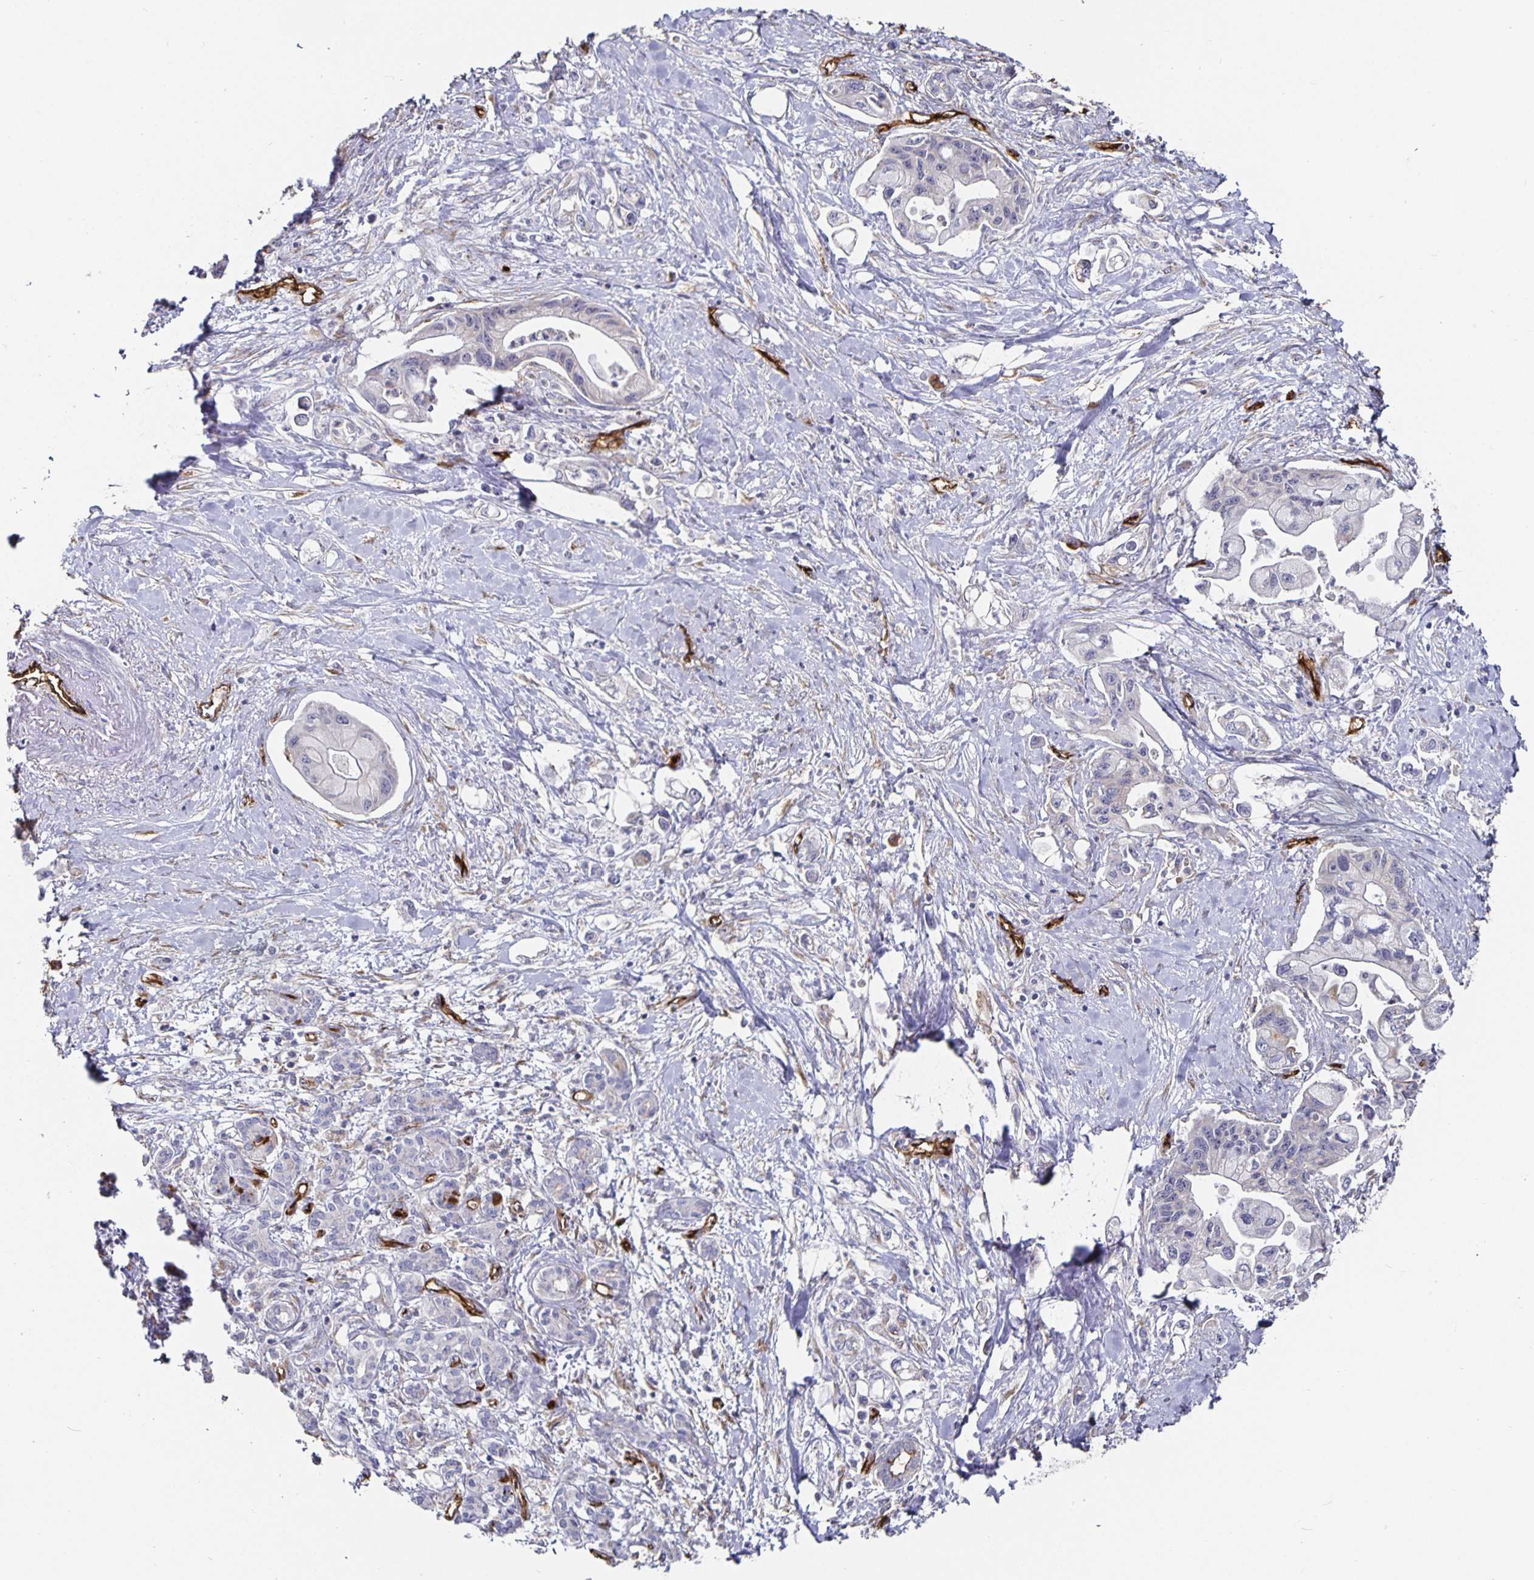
{"staining": {"intensity": "negative", "quantity": "none", "location": "none"}, "tissue": "pancreatic cancer", "cell_type": "Tumor cells", "image_type": "cancer", "snomed": [{"axis": "morphology", "description": "Adenocarcinoma, NOS"}, {"axis": "topography", "description": "Pancreas"}], "caption": "Immunohistochemistry (IHC) image of pancreatic cancer (adenocarcinoma) stained for a protein (brown), which exhibits no positivity in tumor cells.", "gene": "PODXL", "patient": {"sex": "male", "age": 61}}